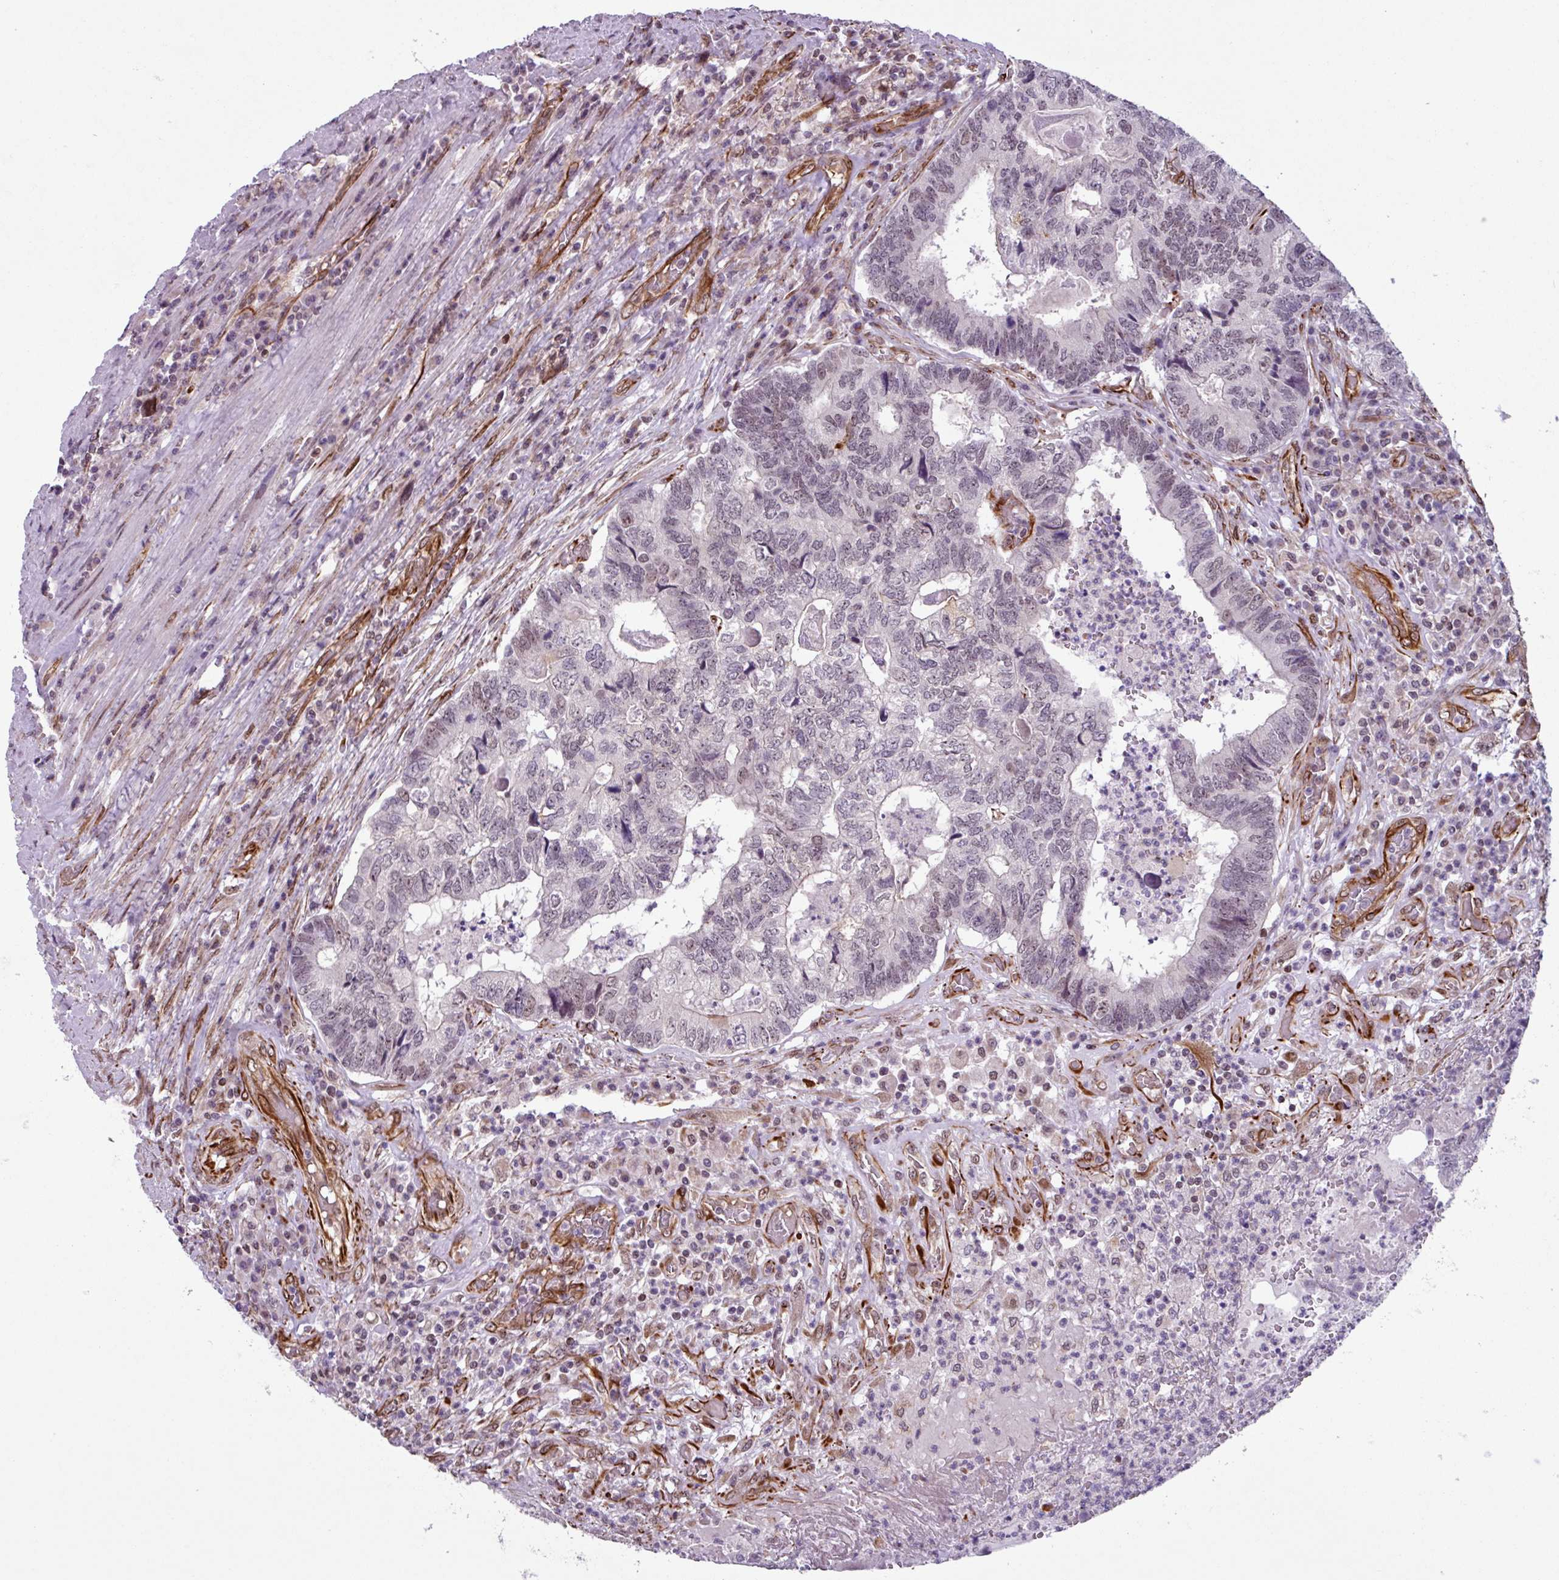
{"staining": {"intensity": "weak", "quantity": "<25%", "location": "nuclear"}, "tissue": "colorectal cancer", "cell_type": "Tumor cells", "image_type": "cancer", "snomed": [{"axis": "morphology", "description": "Adenocarcinoma, NOS"}, {"axis": "topography", "description": "Colon"}], "caption": "Protein analysis of adenocarcinoma (colorectal) exhibits no significant expression in tumor cells. The staining was performed using DAB to visualize the protein expression in brown, while the nuclei were stained in blue with hematoxylin (Magnification: 20x).", "gene": "CHD3", "patient": {"sex": "female", "age": 67}}